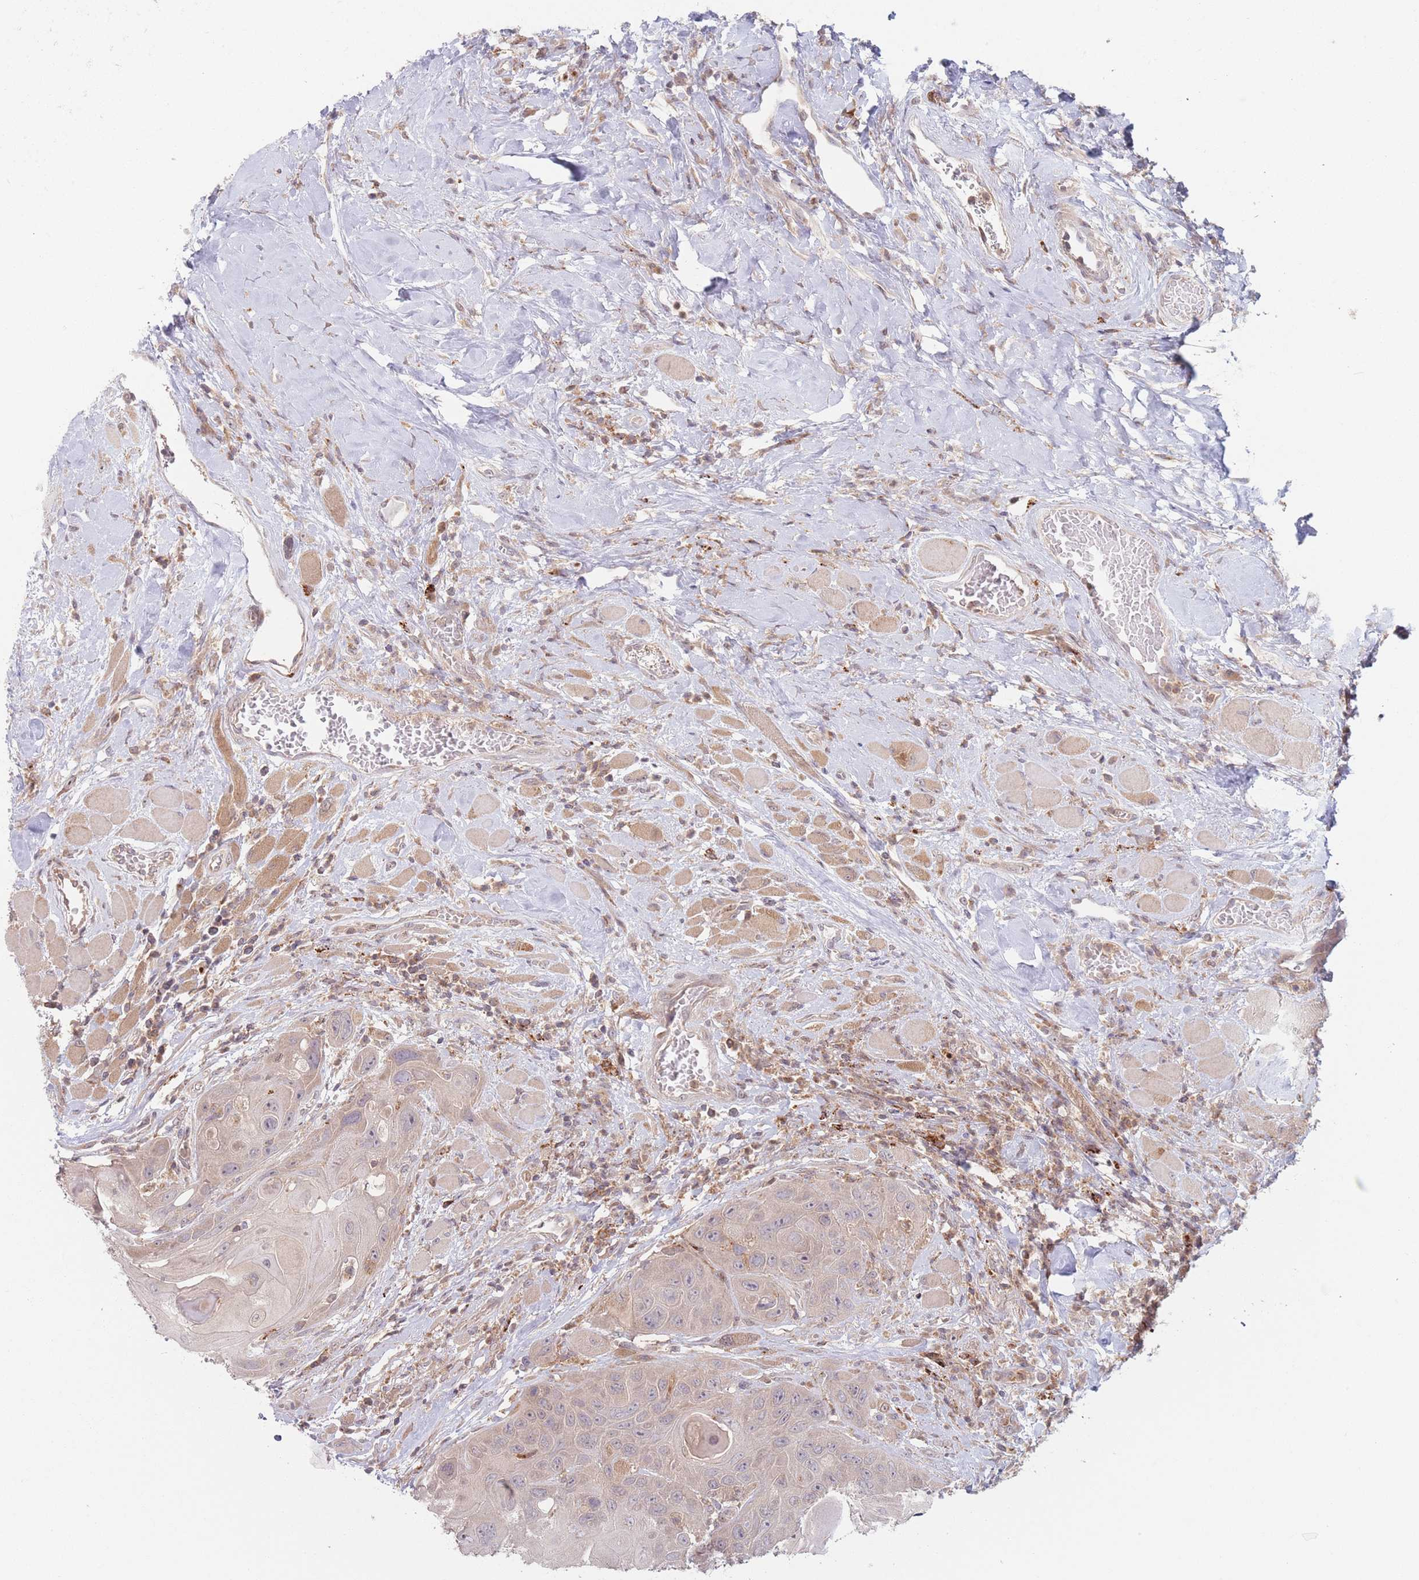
{"staining": {"intensity": "weak", "quantity": "<25%", "location": "cytoplasmic/membranous"}, "tissue": "head and neck cancer", "cell_type": "Tumor cells", "image_type": "cancer", "snomed": [{"axis": "morphology", "description": "Squamous cell carcinoma, NOS"}, {"axis": "topography", "description": "Head-Neck"}], "caption": "High power microscopy micrograph of an IHC photomicrograph of head and neck cancer, revealing no significant expression in tumor cells. (Immunohistochemistry, brightfield microscopy, high magnification).", "gene": "PPM1A", "patient": {"sex": "female", "age": 59}}